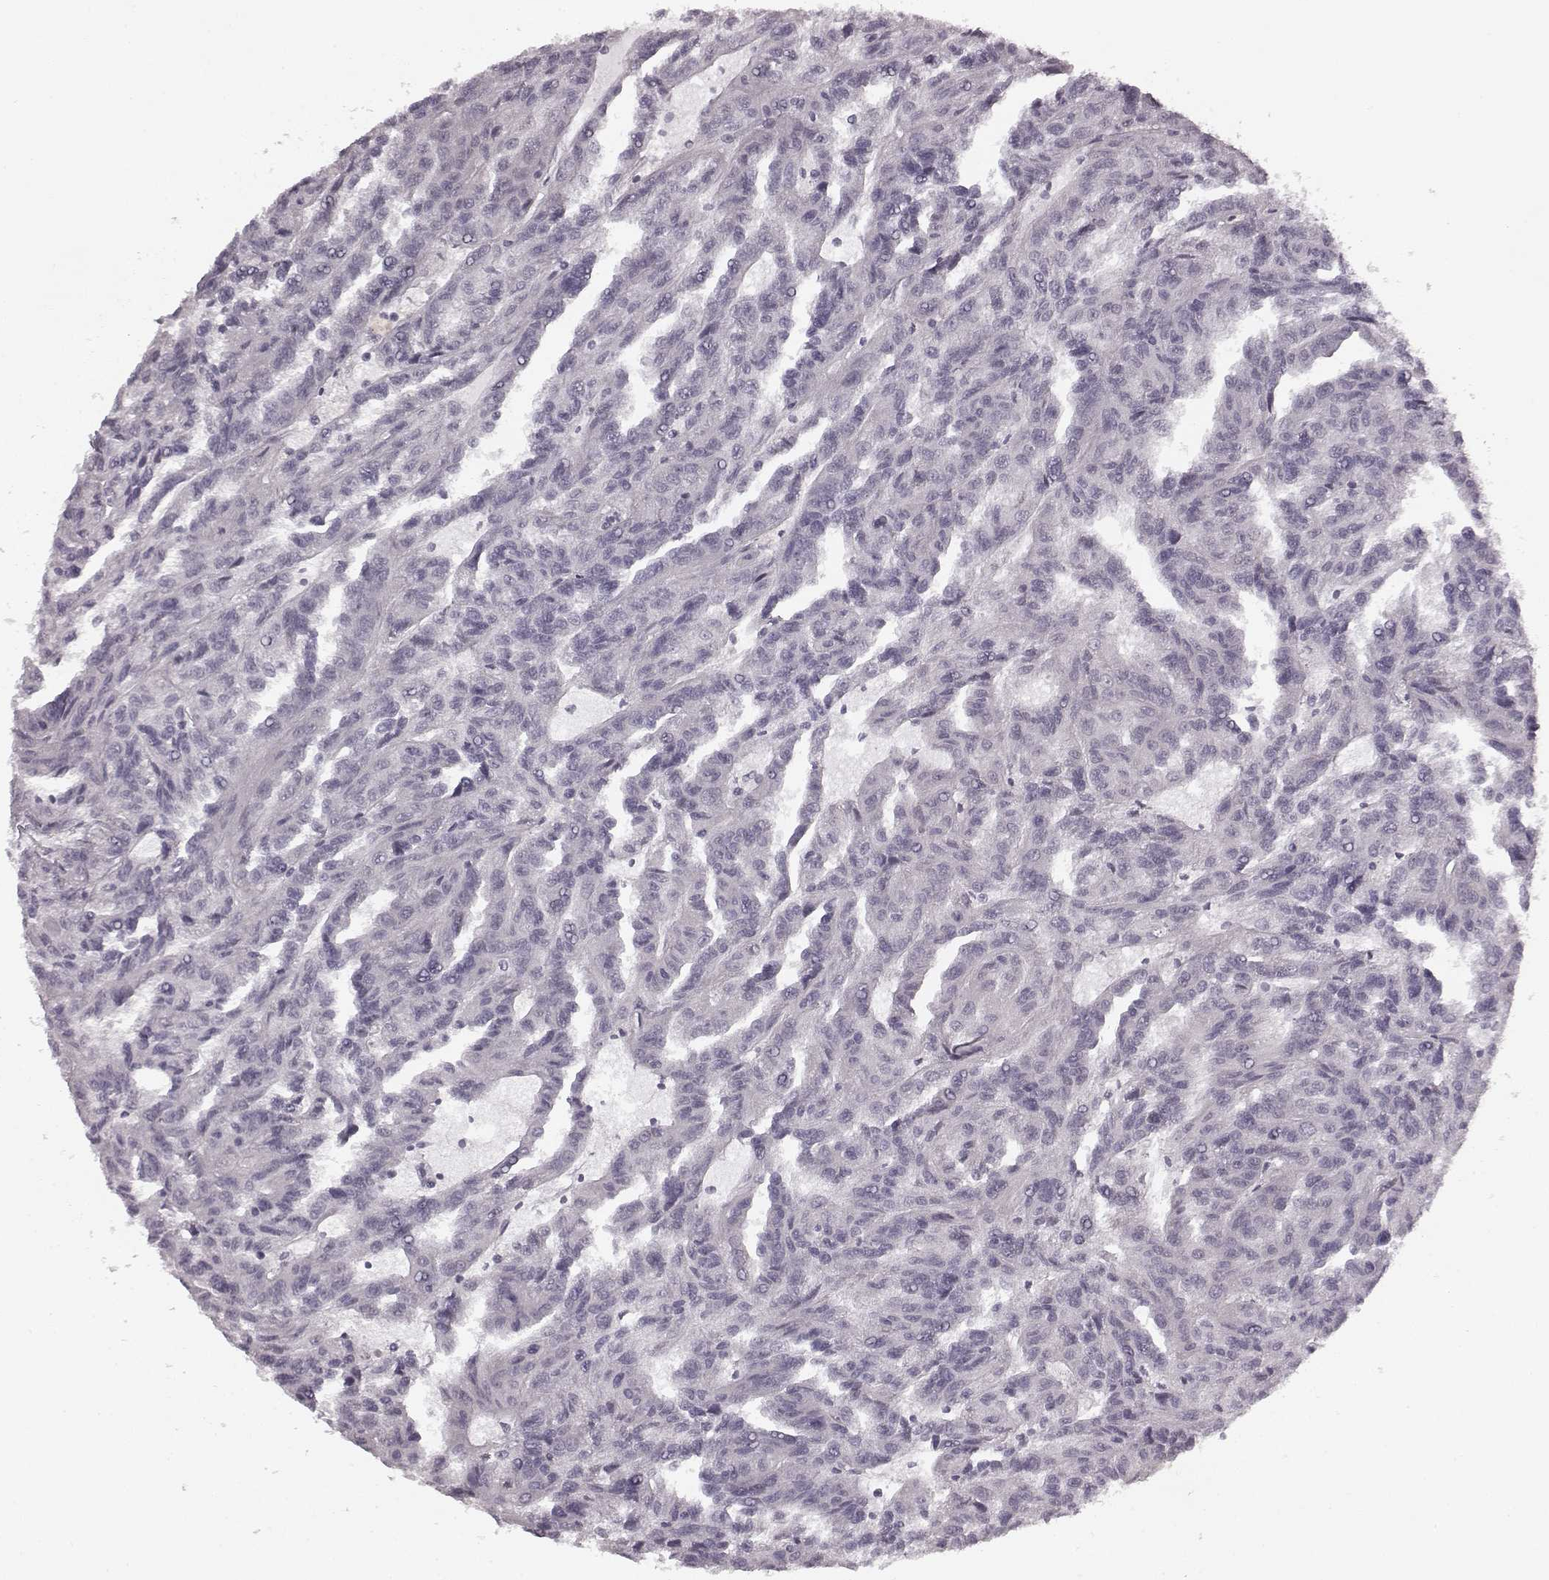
{"staining": {"intensity": "negative", "quantity": "none", "location": "none"}, "tissue": "renal cancer", "cell_type": "Tumor cells", "image_type": "cancer", "snomed": [{"axis": "morphology", "description": "Adenocarcinoma, NOS"}, {"axis": "topography", "description": "Kidney"}], "caption": "Image shows no significant protein staining in tumor cells of adenocarcinoma (renal).", "gene": "RIT2", "patient": {"sex": "male", "age": 79}}